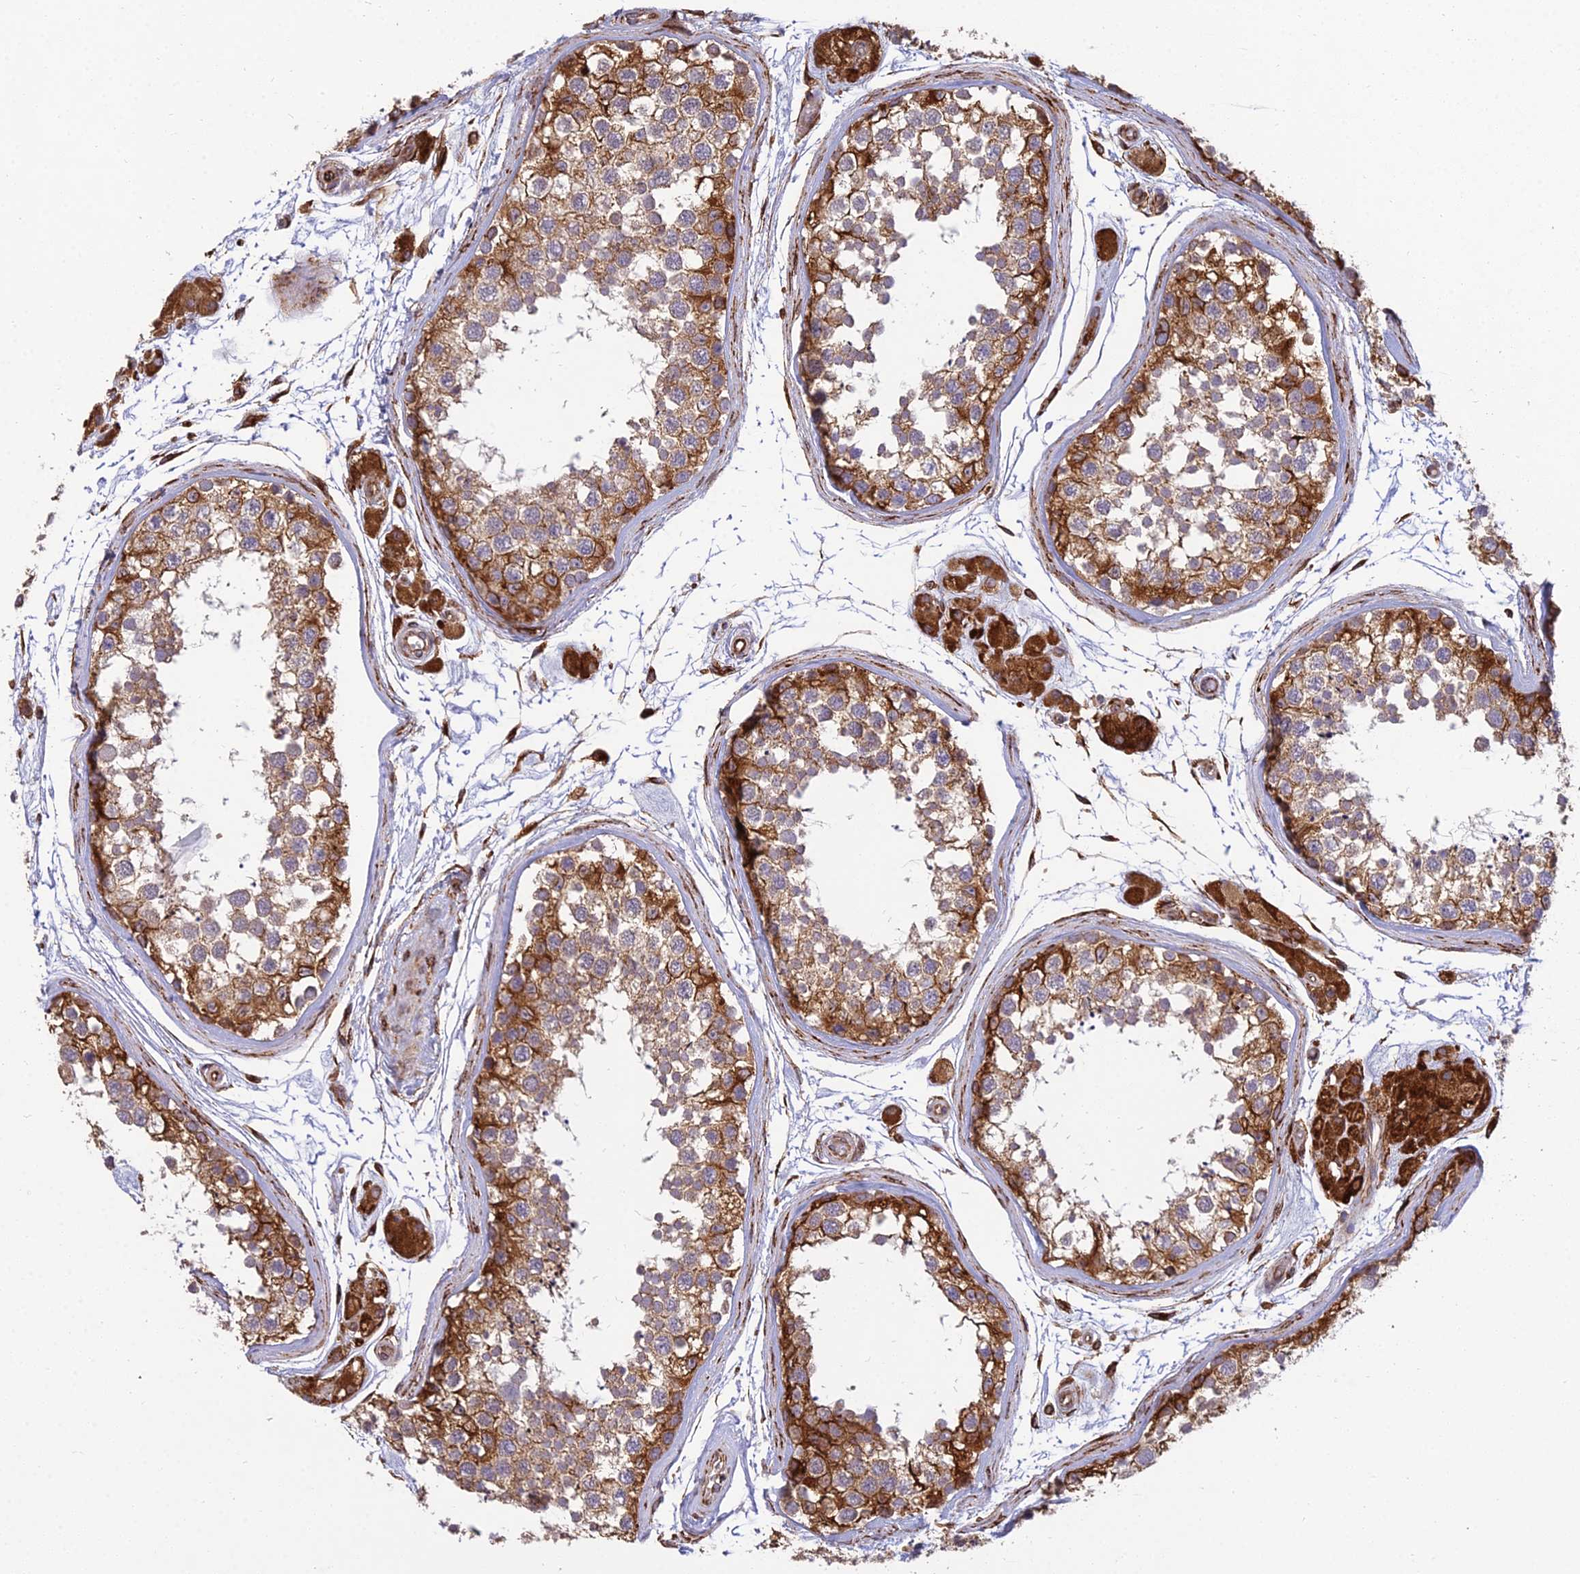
{"staining": {"intensity": "strong", "quantity": "25%-75%", "location": "cytoplasmic/membranous"}, "tissue": "testis", "cell_type": "Cells in seminiferous ducts", "image_type": "normal", "snomed": [{"axis": "morphology", "description": "Normal tissue, NOS"}, {"axis": "topography", "description": "Testis"}], "caption": "Testis stained with IHC exhibits strong cytoplasmic/membranous positivity in approximately 25%-75% of cells in seminiferous ducts.", "gene": "NDUFAF7", "patient": {"sex": "male", "age": 56}}